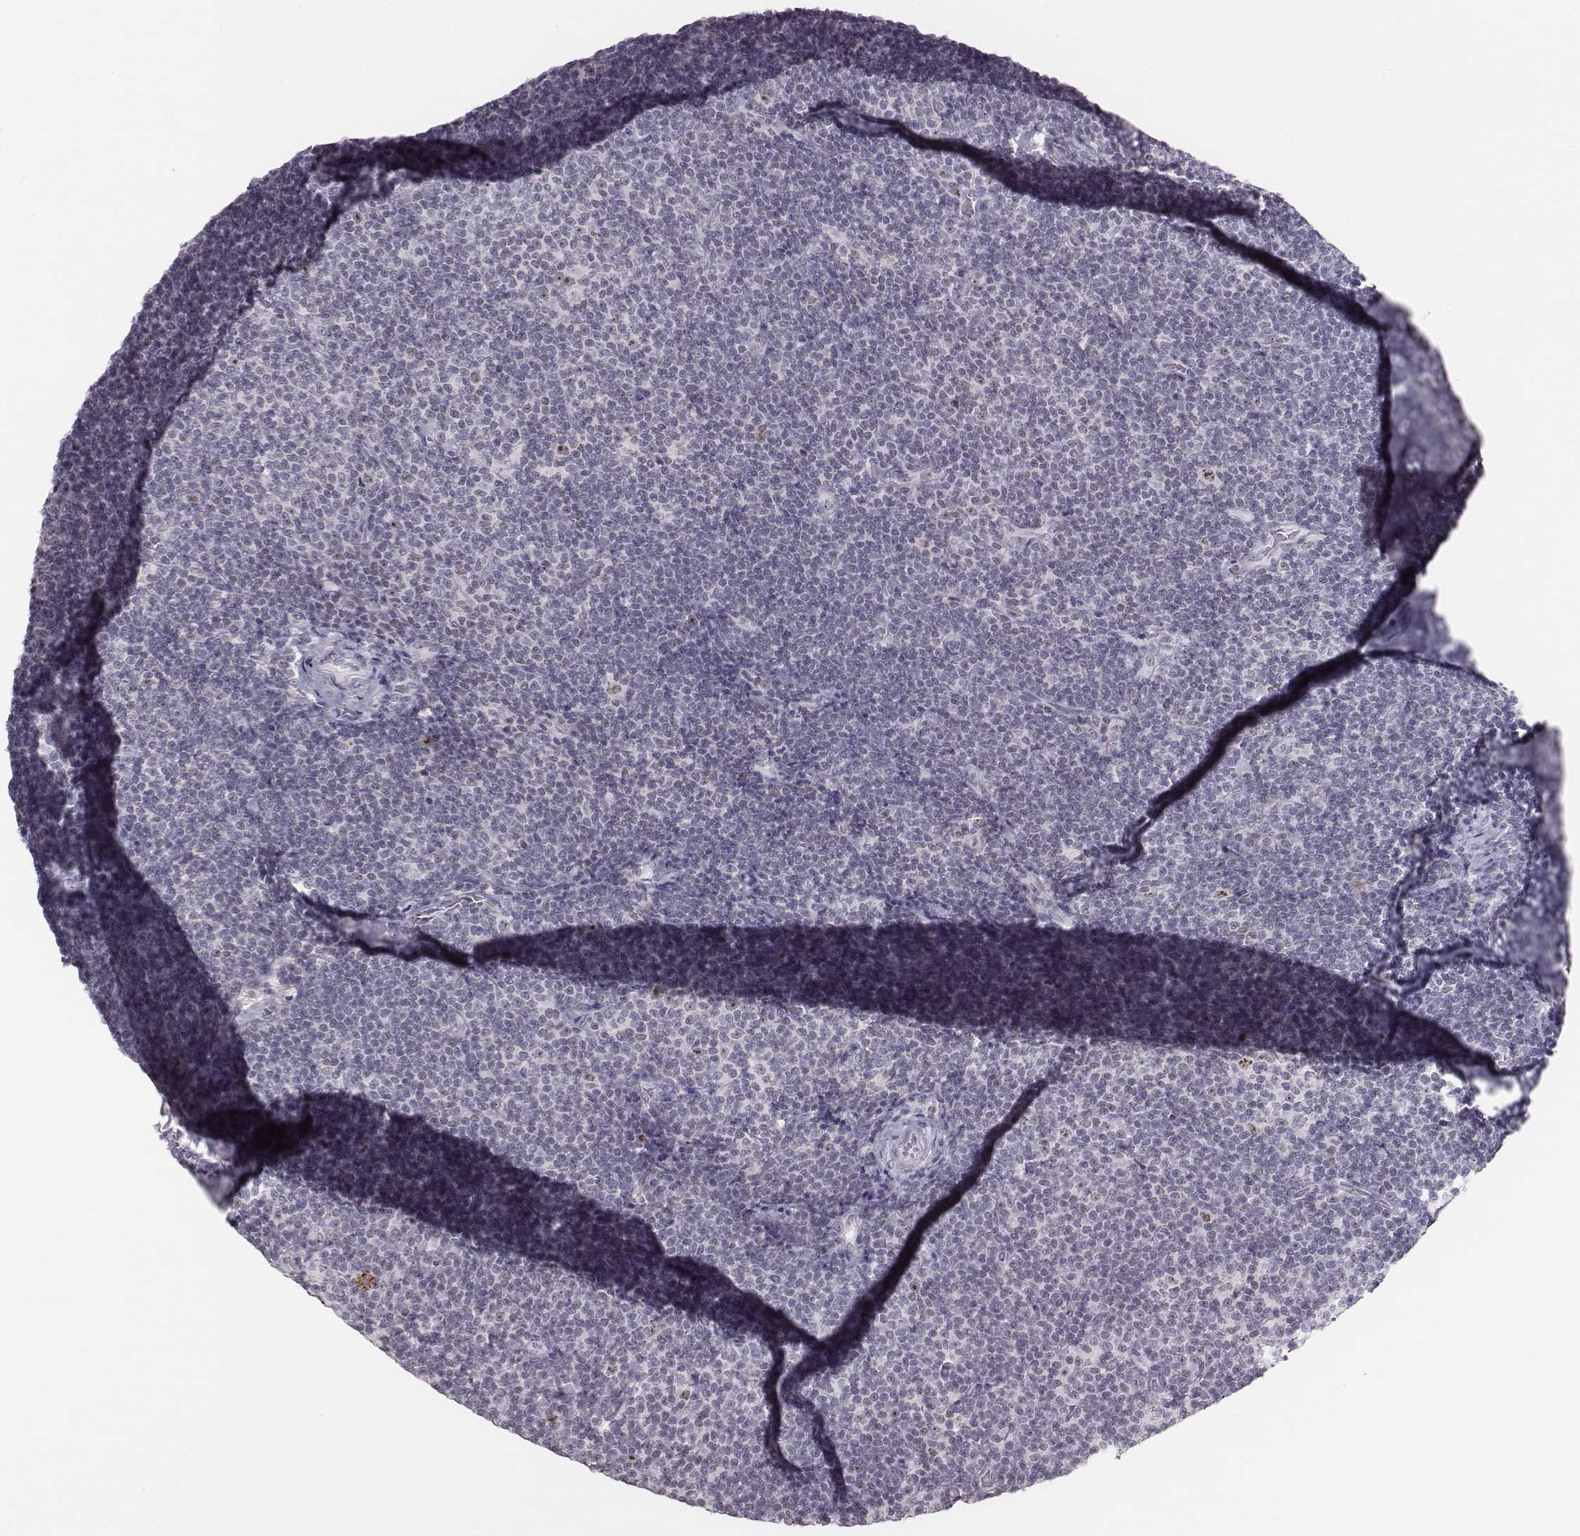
{"staining": {"intensity": "negative", "quantity": "none", "location": "none"}, "tissue": "lymphoma", "cell_type": "Tumor cells", "image_type": "cancer", "snomed": [{"axis": "morphology", "description": "Malignant lymphoma, non-Hodgkin's type, Low grade"}, {"axis": "topography", "description": "Lymph node"}], "caption": "Image shows no protein staining in tumor cells of malignant lymphoma, non-Hodgkin's type (low-grade) tissue.", "gene": "NIFK", "patient": {"sex": "male", "age": 81}}